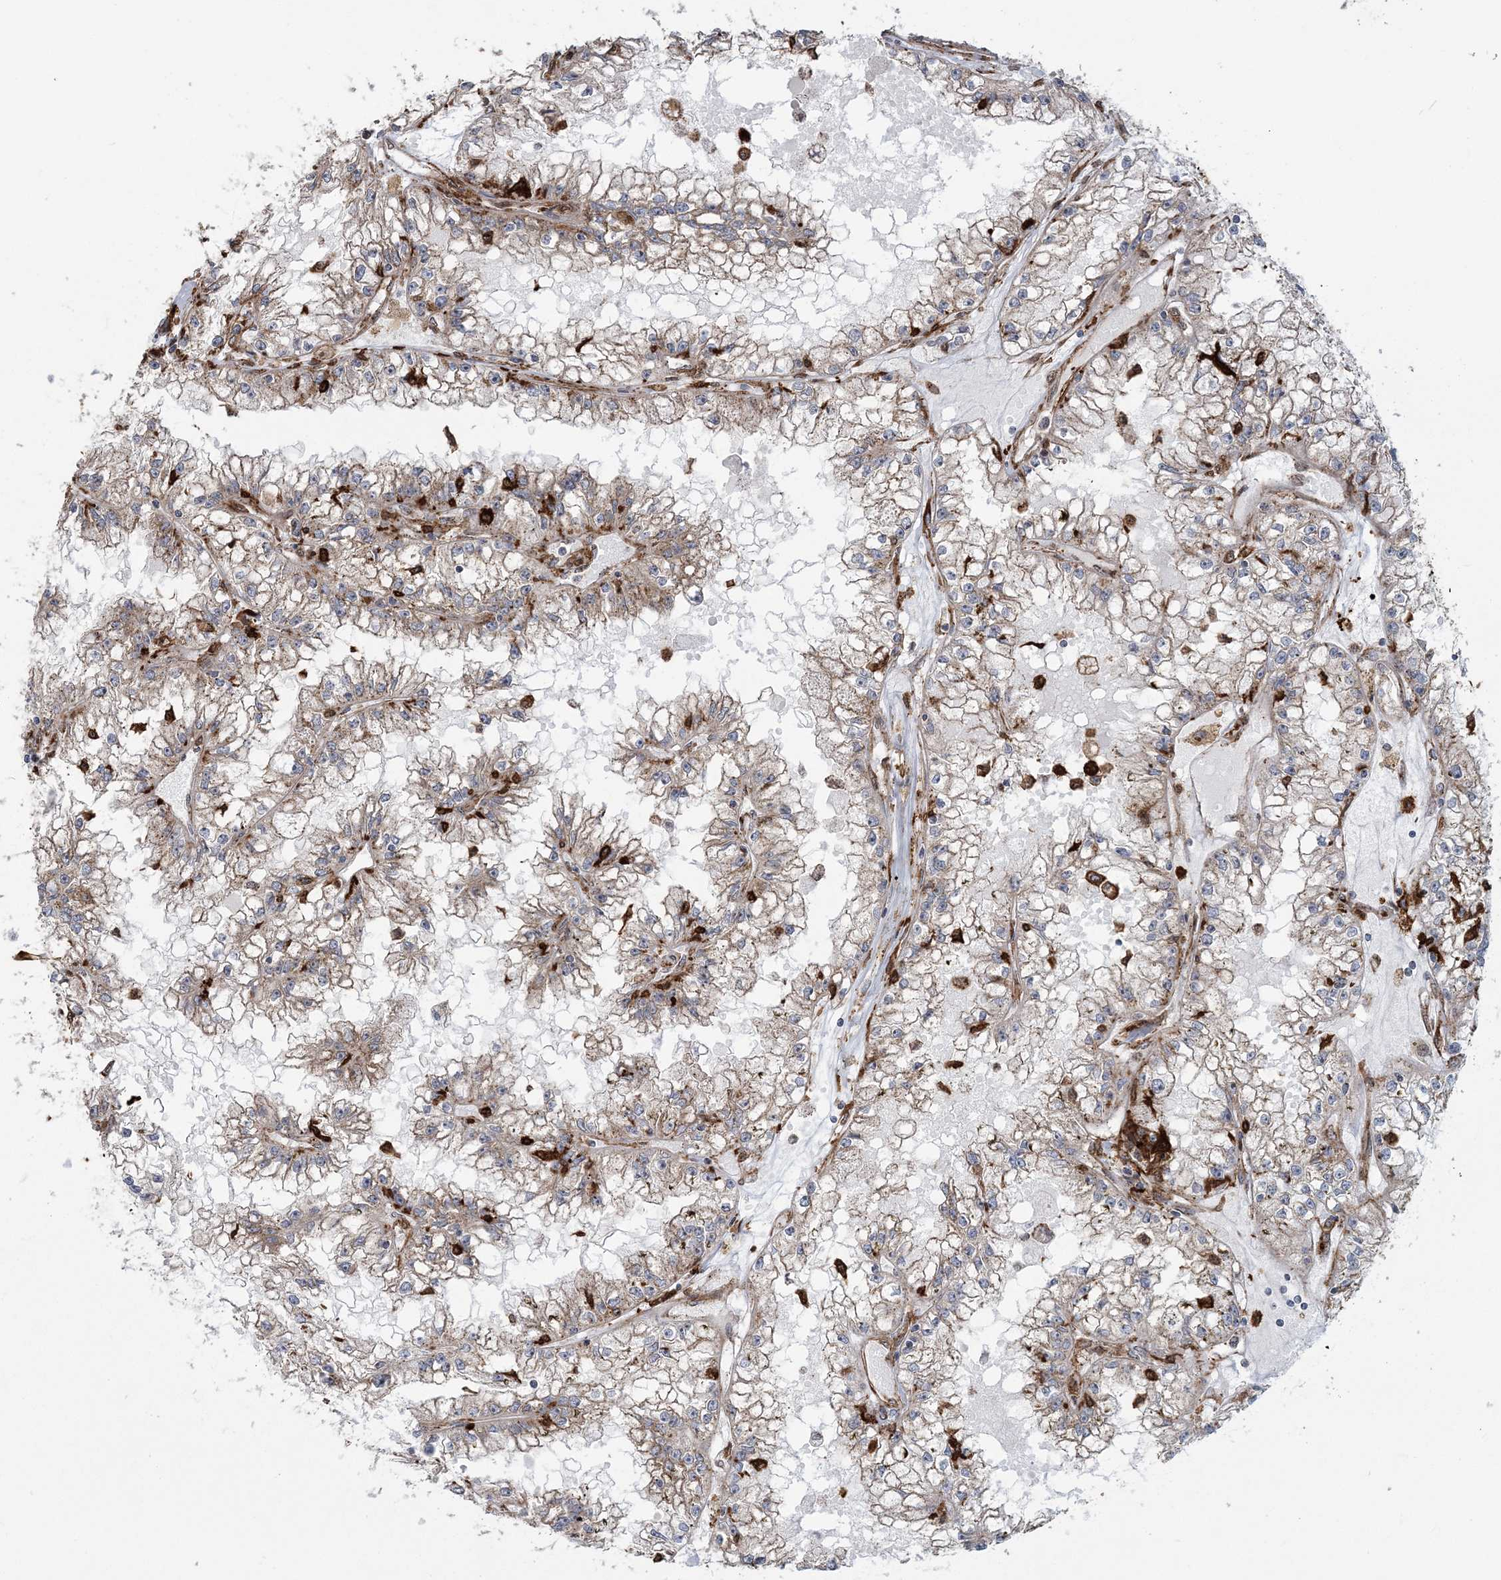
{"staining": {"intensity": "weak", "quantity": ">75%", "location": "cytoplasmic/membranous"}, "tissue": "renal cancer", "cell_type": "Tumor cells", "image_type": "cancer", "snomed": [{"axis": "morphology", "description": "Adenocarcinoma, NOS"}, {"axis": "topography", "description": "Kidney"}], "caption": "This is an image of IHC staining of renal cancer, which shows weak staining in the cytoplasmic/membranous of tumor cells.", "gene": "TRAF3IP2", "patient": {"sex": "male", "age": 56}}